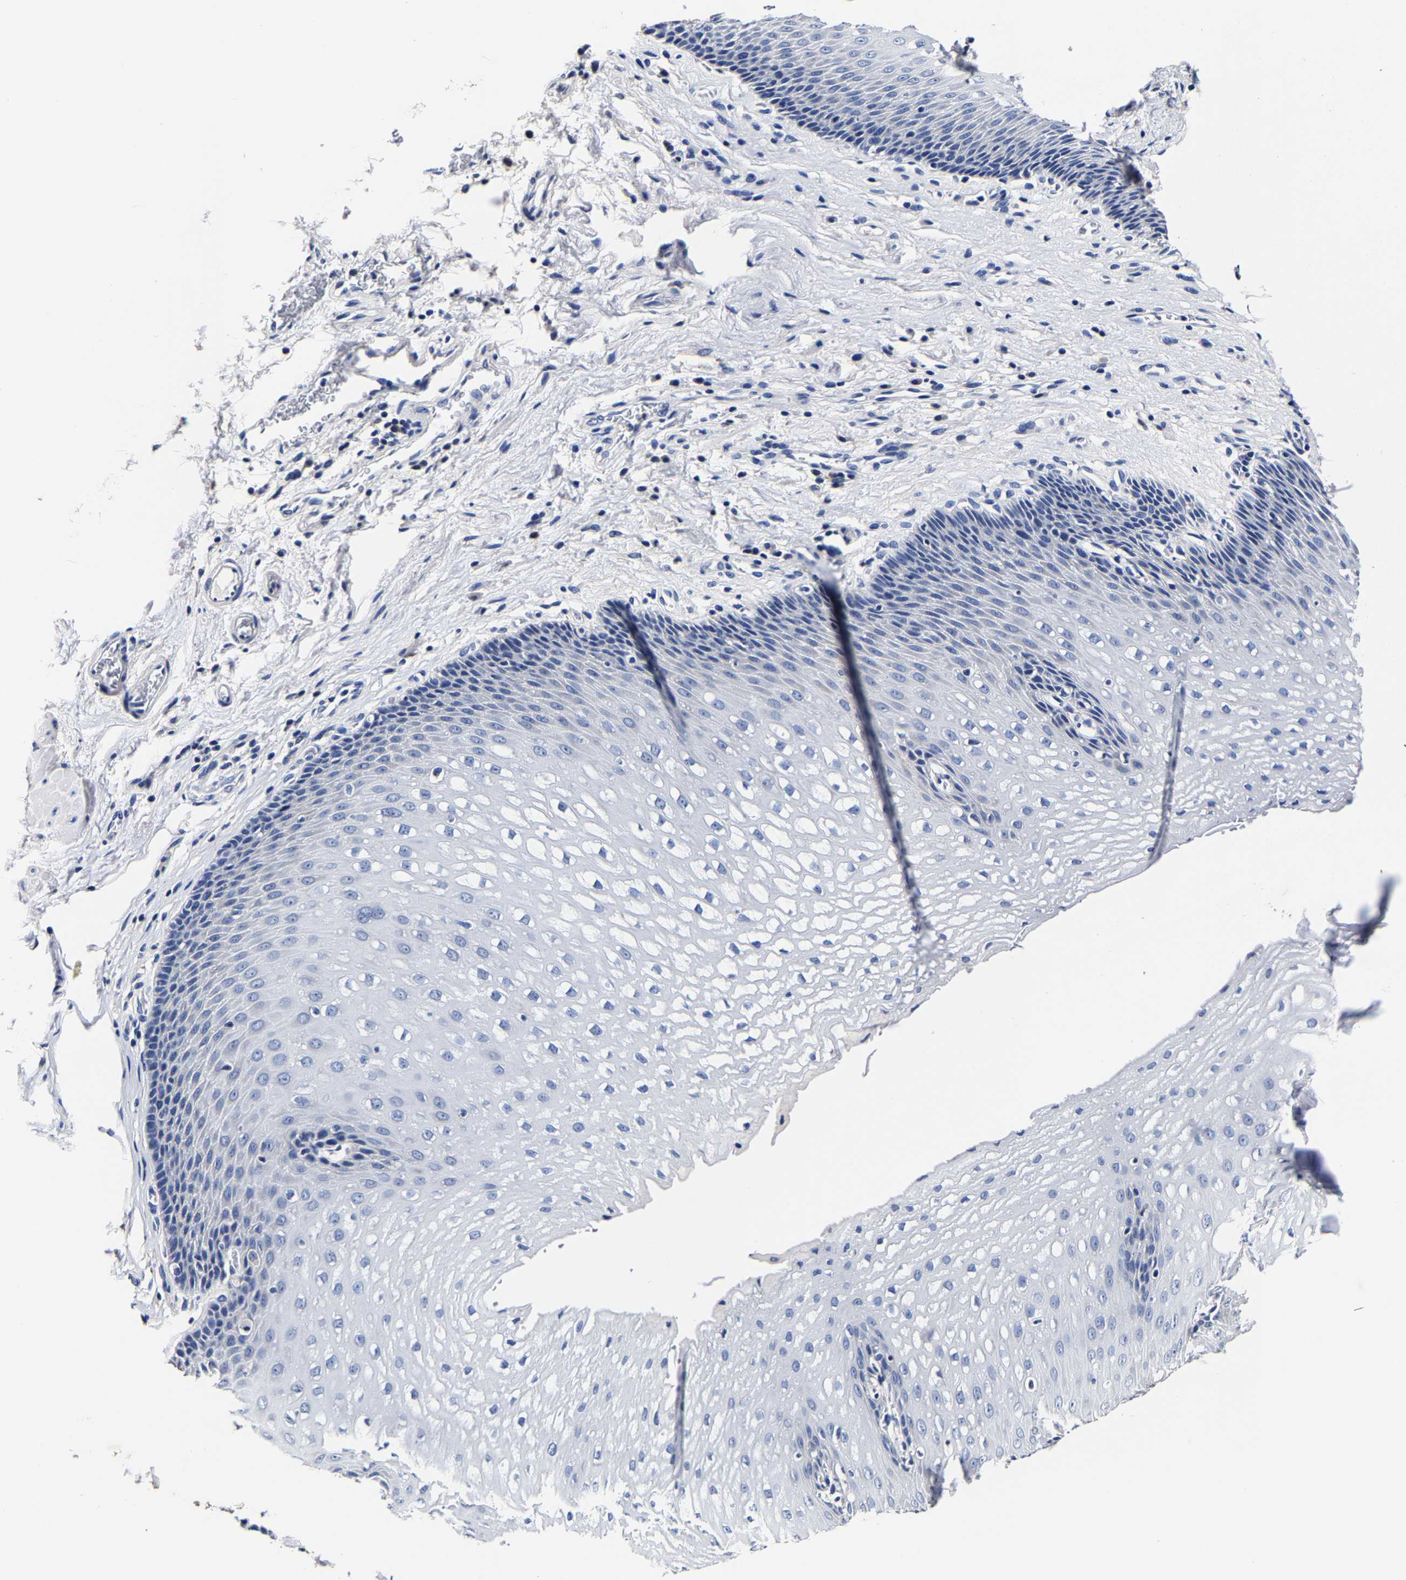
{"staining": {"intensity": "negative", "quantity": "none", "location": "none"}, "tissue": "esophagus", "cell_type": "Squamous epithelial cells", "image_type": "normal", "snomed": [{"axis": "morphology", "description": "Normal tissue, NOS"}, {"axis": "topography", "description": "Esophagus"}], "caption": "Immunohistochemistry (IHC) of unremarkable human esophagus shows no expression in squamous epithelial cells.", "gene": "AKAP4", "patient": {"sex": "male", "age": 48}}